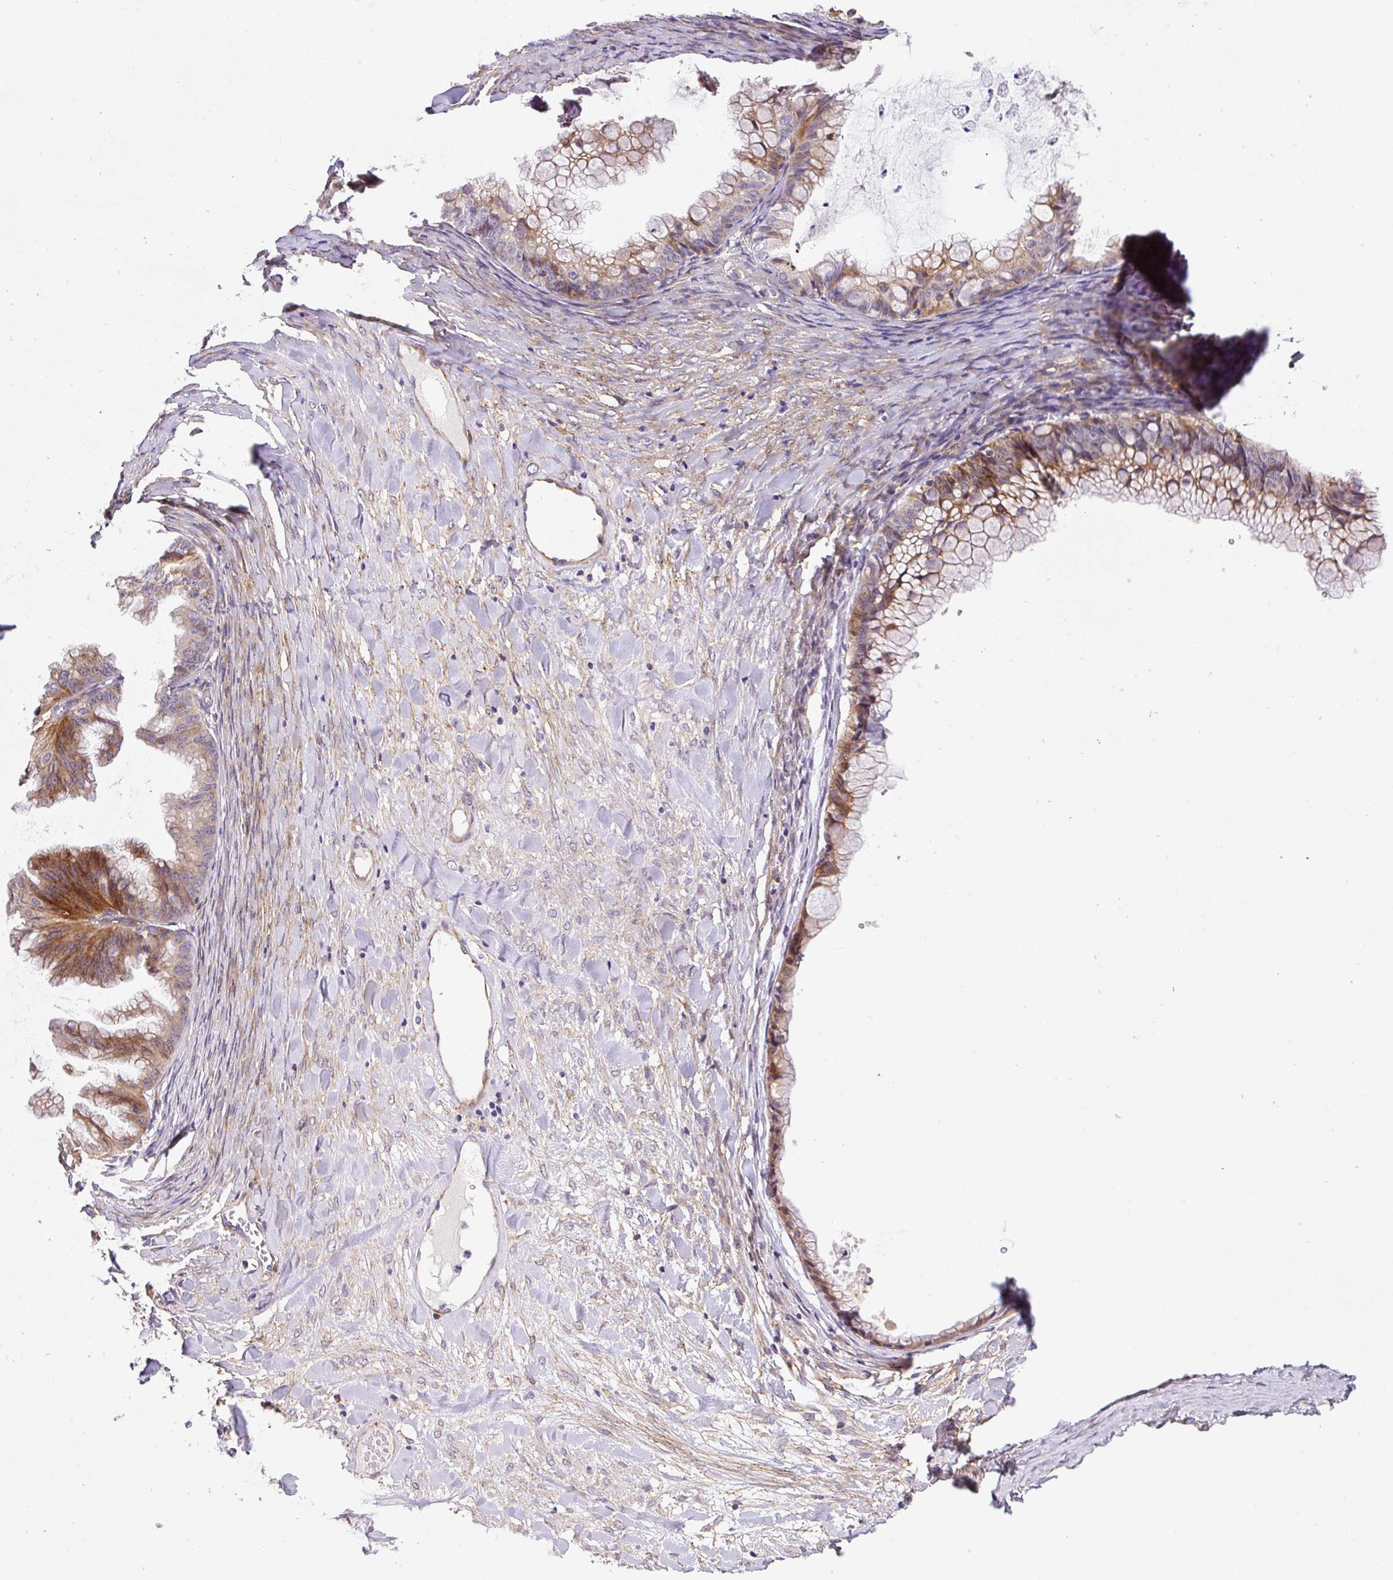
{"staining": {"intensity": "moderate", "quantity": ">75%", "location": "cytoplasmic/membranous"}, "tissue": "ovarian cancer", "cell_type": "Tumor cells", "image_type": "cancer", "snomed": [{"axis": "morphology", "description": "Cystadenocarcinoma, mucinous, NOS"}, {"axis": "topography", "description": "Ovary"}], "caption": "Human ovarian cancer (mucinous cystadenocarcinoma) stained with a brown dye shows moderate cytoplasmic/membranous positive expression in approximately >75% of tumor cells.", "gene": "RNF170", "patient": {"sex": "female", "age": 35}}